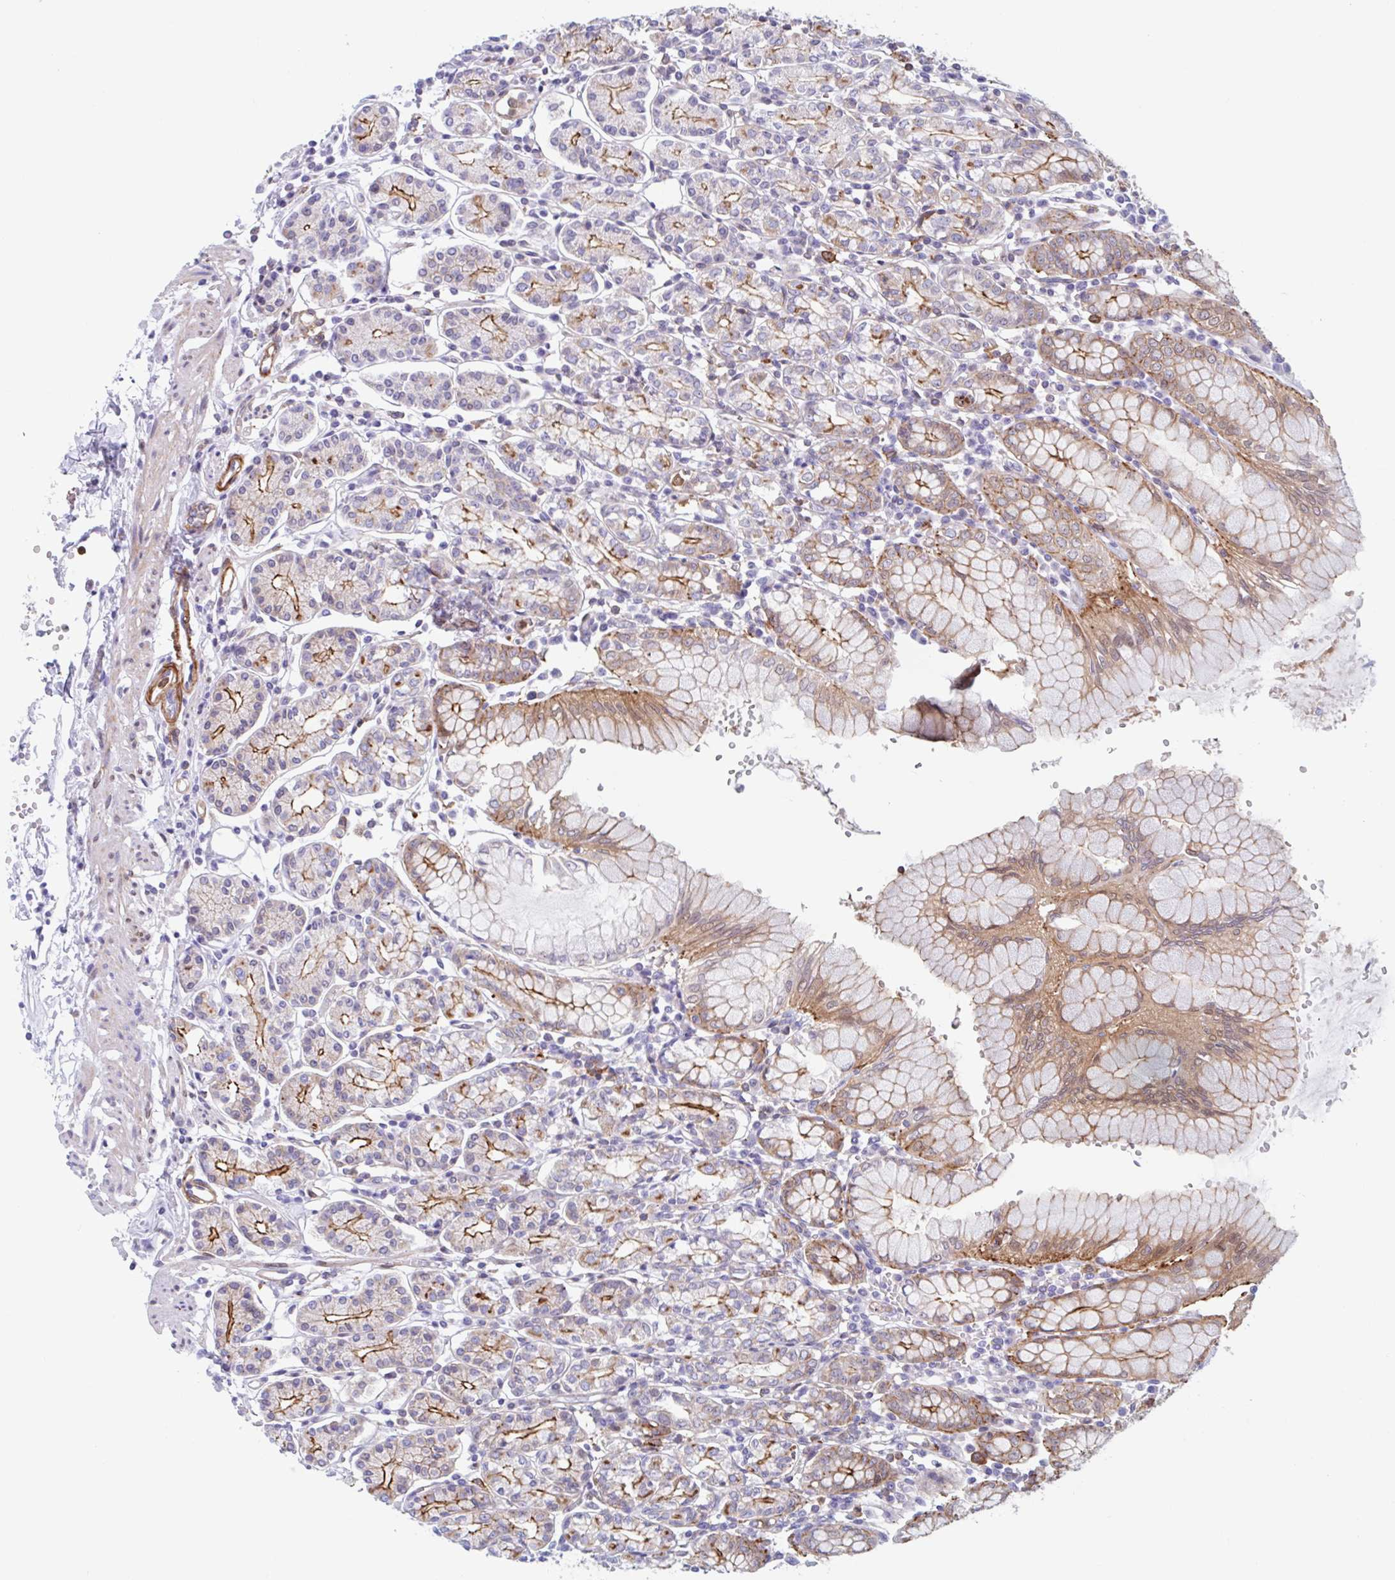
{"staining": {"intensity": "moderate", "quantity": ">75%", "location": "cytoplasmic/membranous"}, "tissue": "stomach", "cell_type": "Glandular cells", "image_type": "normal", "snomed": [{"axis": "morphology", "description": "Normal tissue, NOS"}, {"axis": "topography", "description": "Stomach"}], "caption": "An immunohistochemistry photomicrograph of unremarkable tissue is shown. Protein staining in brown shows moderate cytoplasmic/membranous positivity in stomach within glandular cells. (brown staining indicates protein expression, while blue staining denotes nuclei).", "gene": "EFHD1", "patient": {"sex": "female", "age": 62}}